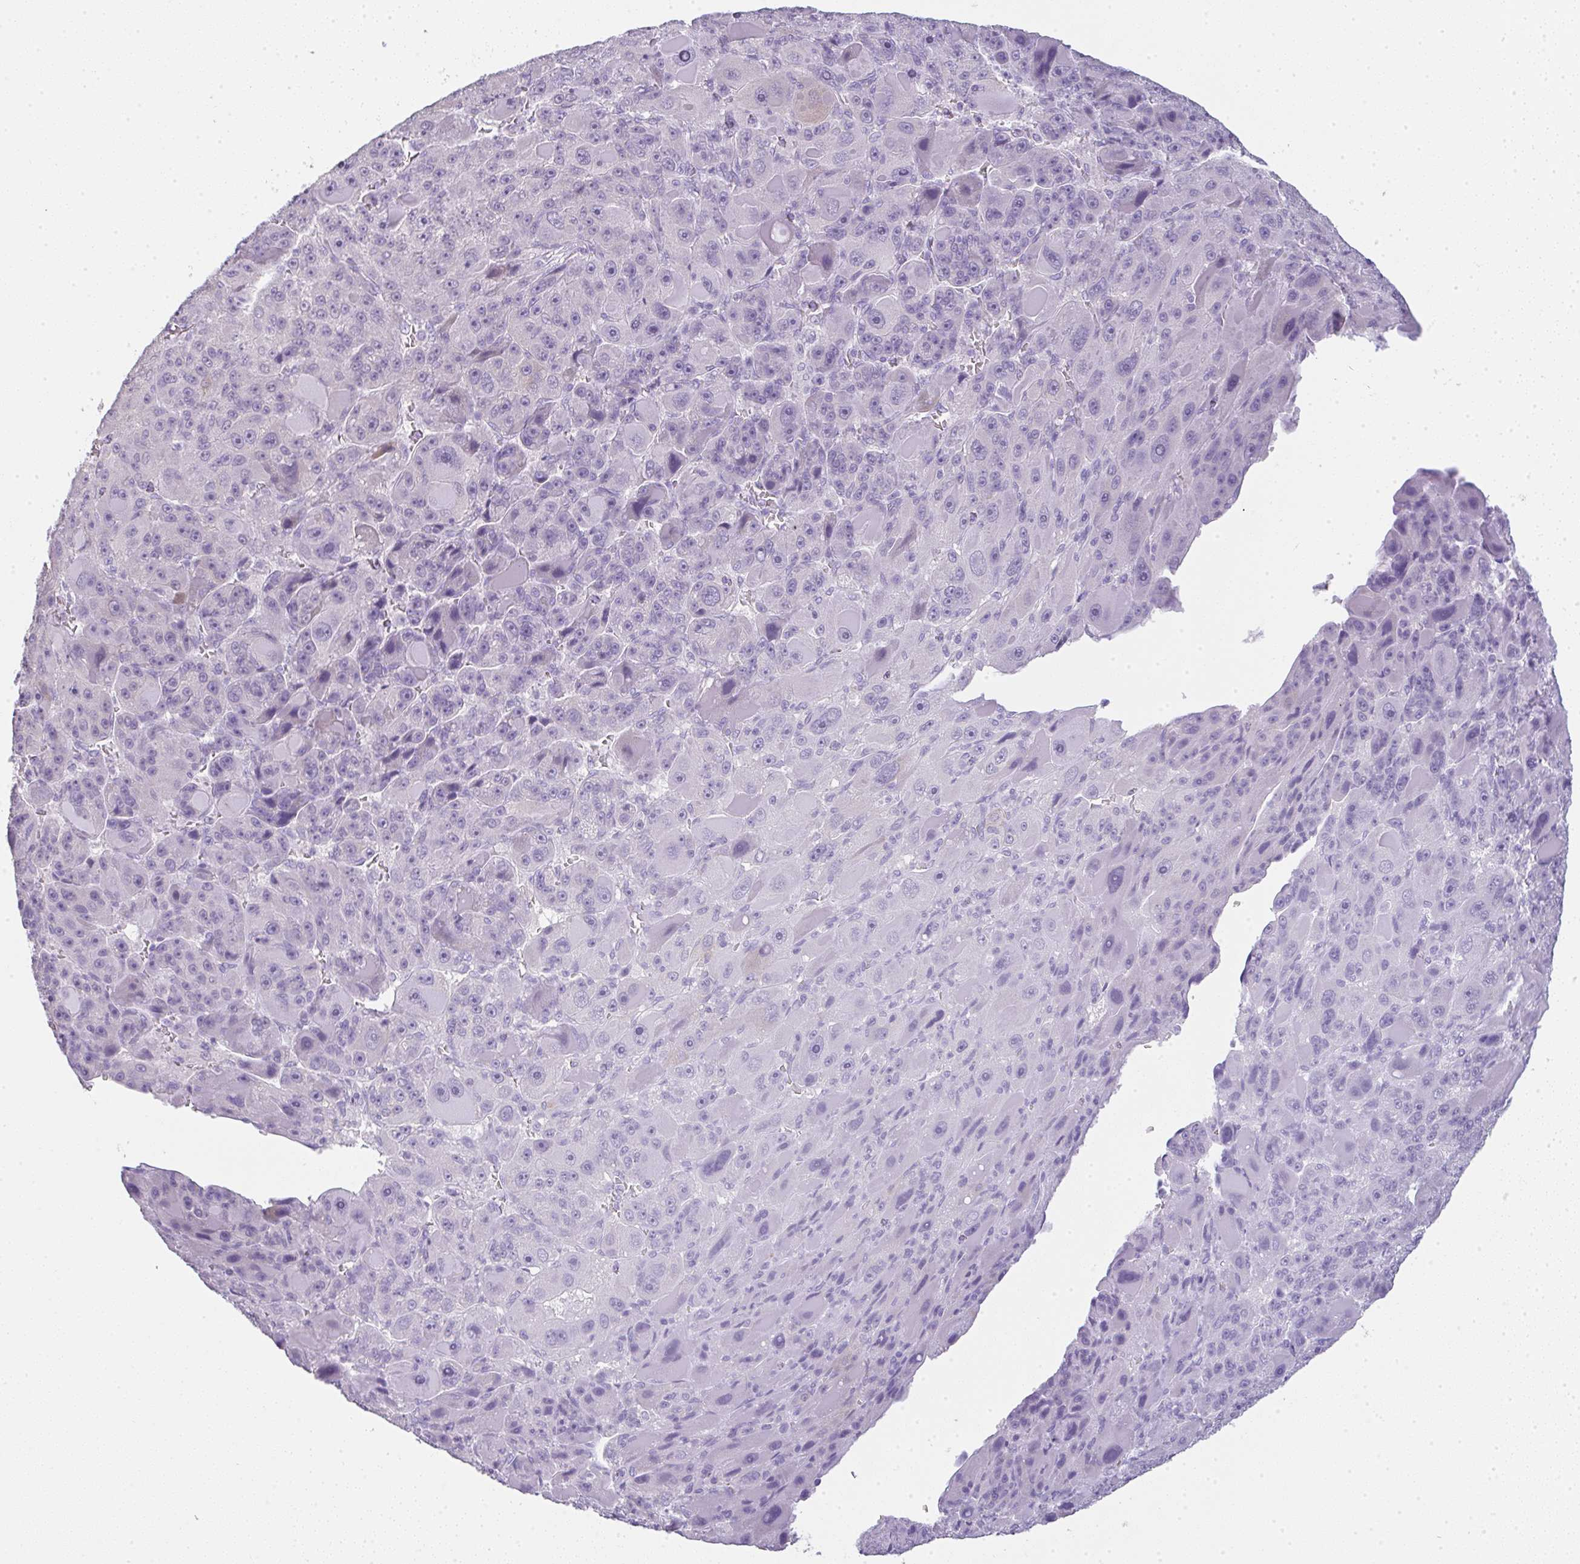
{"staining": {"intensity": "negative", "quantity": "none", "location": "none"}, "tissue": "liver cancer", "cell_type": "Tumor cells", "image_type": "cancer", "snomed": [{"axis": "morphology", "description": "Carcinoma, Hepatocellular, NOS"}, {"axis": "topography", "description": "Liver"}], "caption": "This is an immunohistochemistry histopathology image of human hepatocellular carcinoma (liver). There is no staining in tumor cells.", "gene": "LPAR4", "patient": {"sex": "male", "age": 76}}